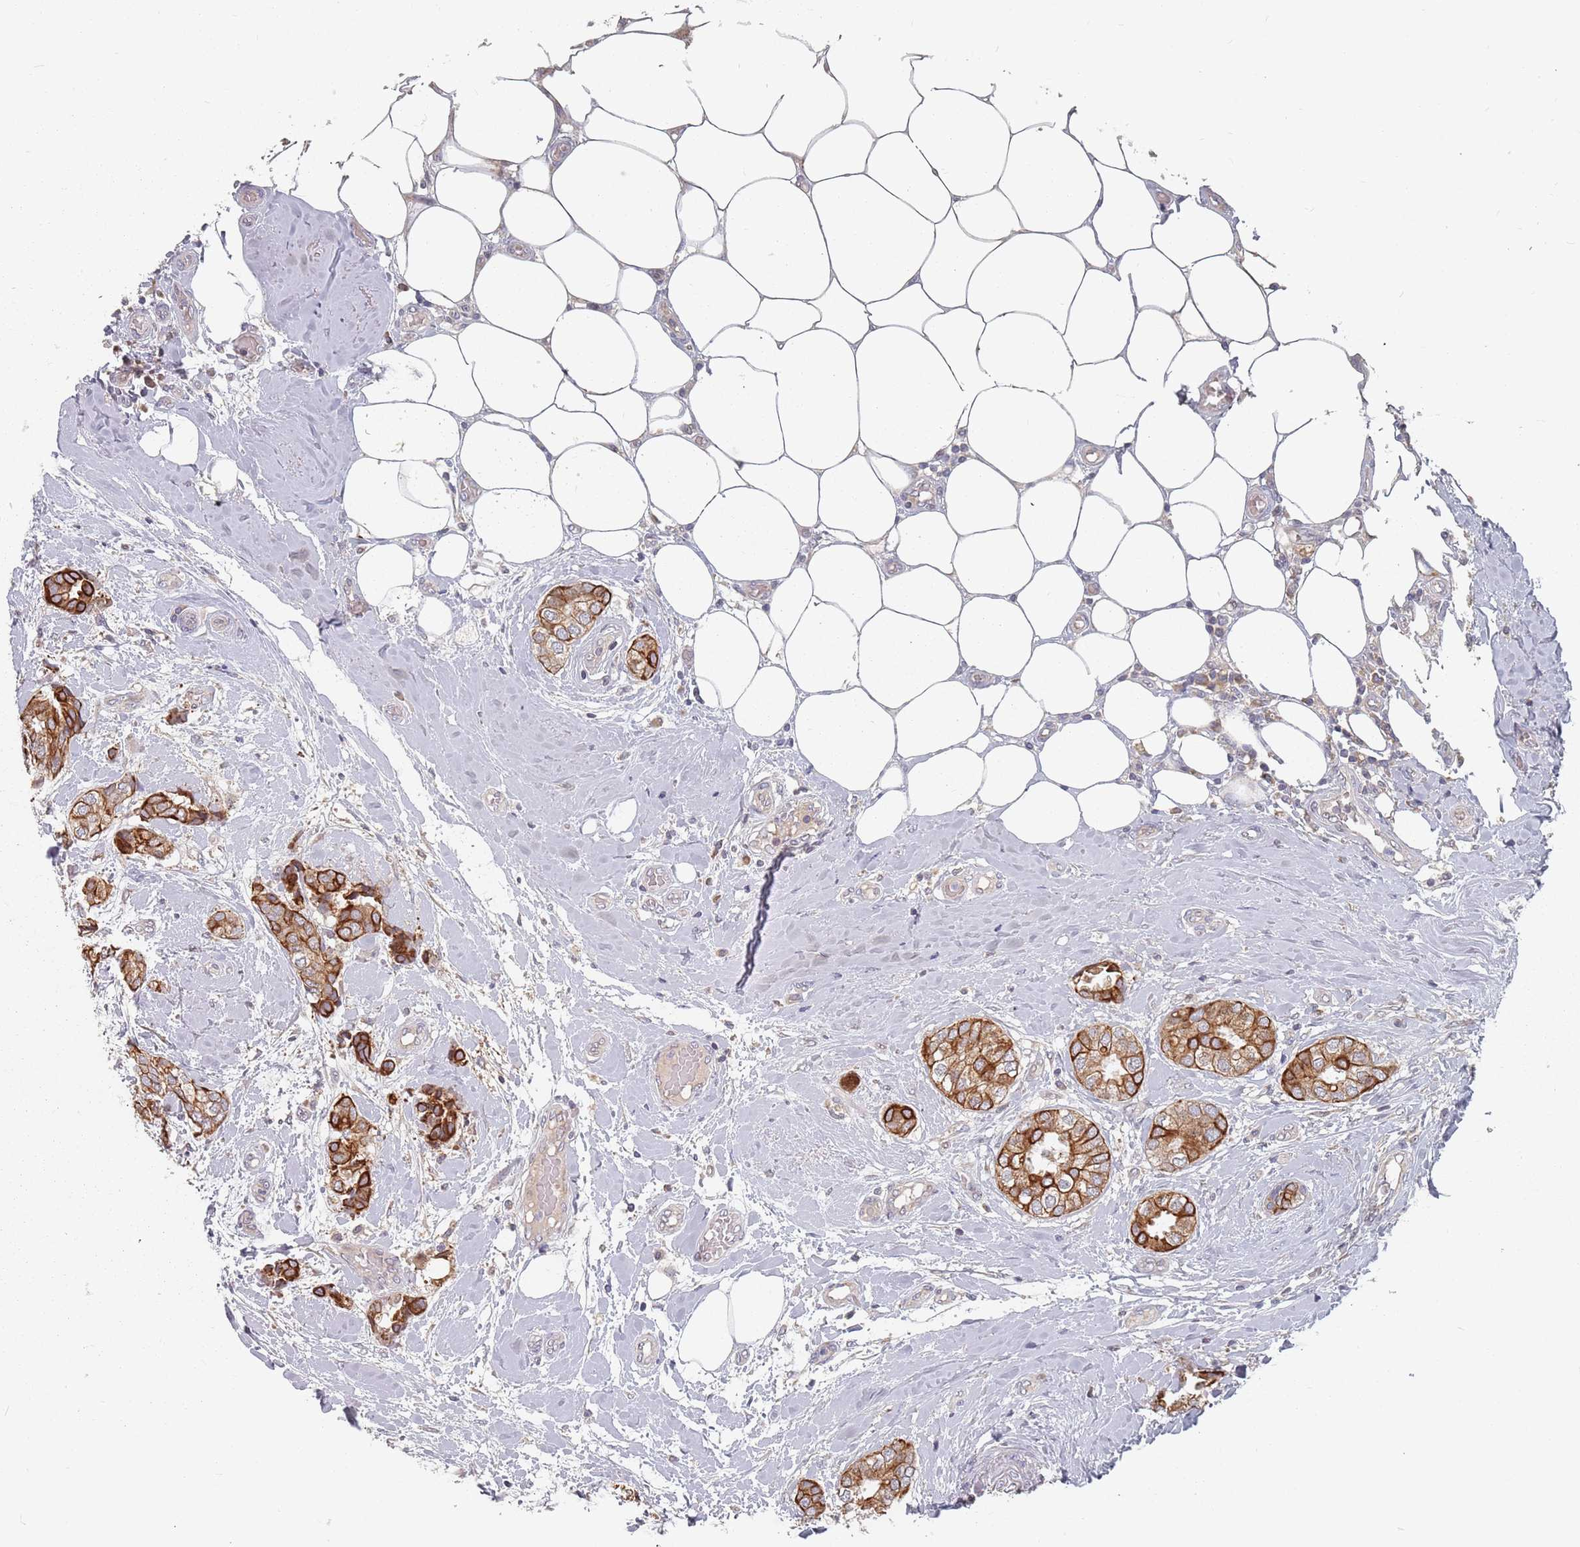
{"staining": {"intensity": "strong", "quantity": ">75%", "location": "cytoplasmic/membranous"}, "tissue": "breast cancer", "cell_type": "Tumor cells", "image_type": "cancer", "snomed": [{"axis": "morphology", "description": "Duct carcinoma"}, {"axis": "topography", "description": "Breast"}], "caption": "Protein expression analysis of breast cancer (intraductal carcinoma) displays strong cytoplasmic/membranous staining in approximately >75% of tumor cells. Using DAB (3,3'-diaminobenzidine) (brown) and hematoxylin (blue) stains, captured at high magnification using brightfield microscopy.", "gene": "ADAL", "patient": {"sex": "female", "age": 73}}